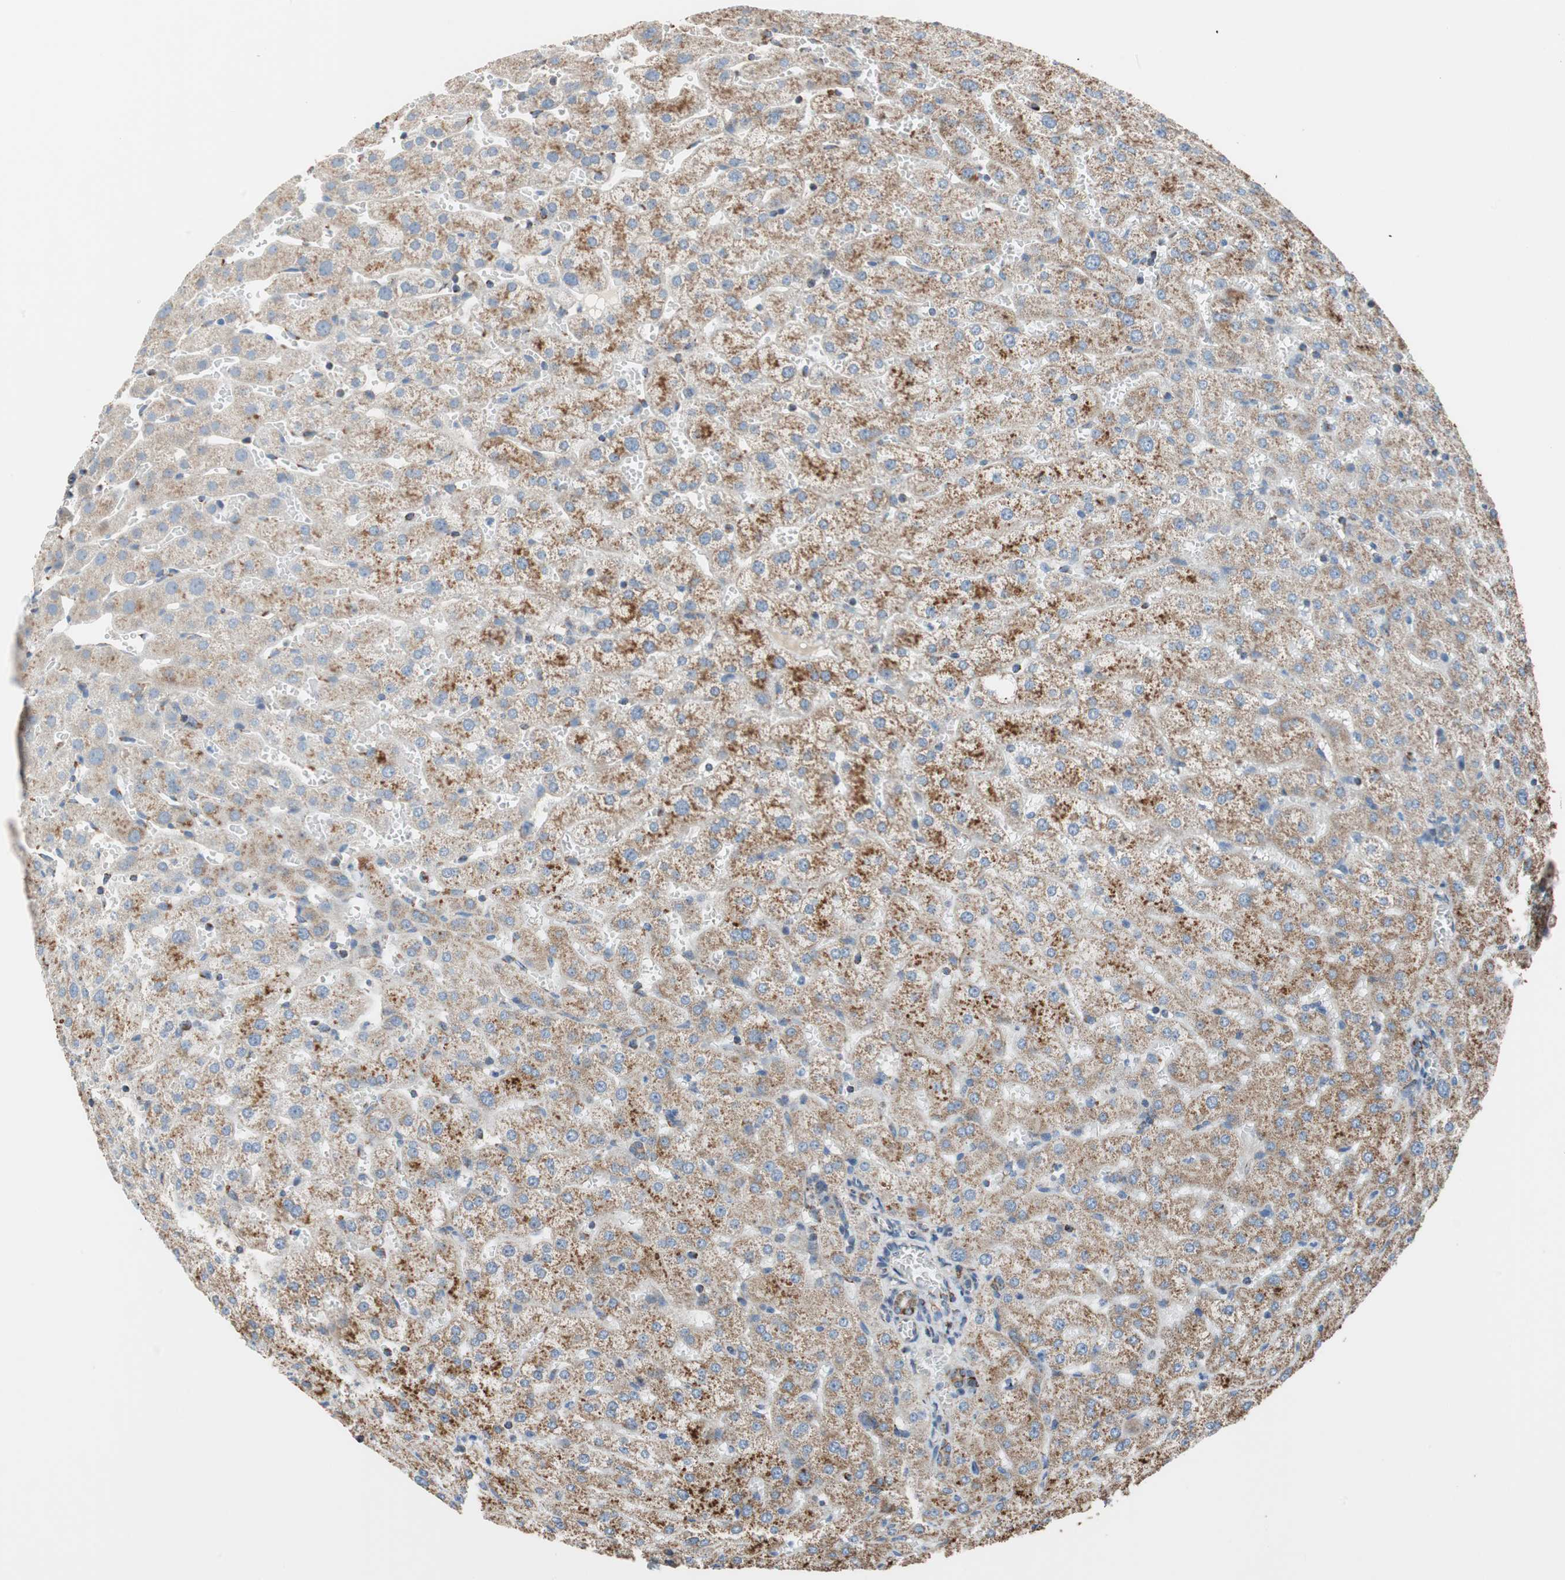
{"staining": {"intensity": "strong", "quantity": ">75%", "location": "cytoplasmic/membranous"}, "tissue": "liver", "cell_type": "Cholangiocytes", "image_type": "normal", "snomed": [{"axis": "morphology", "description": "Normal tissue, NOS"}, {"axis": "morphology", "description": "Fibrosis, NOS"}, {"axis": "topography", "description": "Liver"}], "caption": "A brown stain labels strong cytoplasmic/membranous staining of a protein in cholangiocytes of normal human liver.", "gene": "PCSK4", "patient": {"sex": "female", "age": 29}}